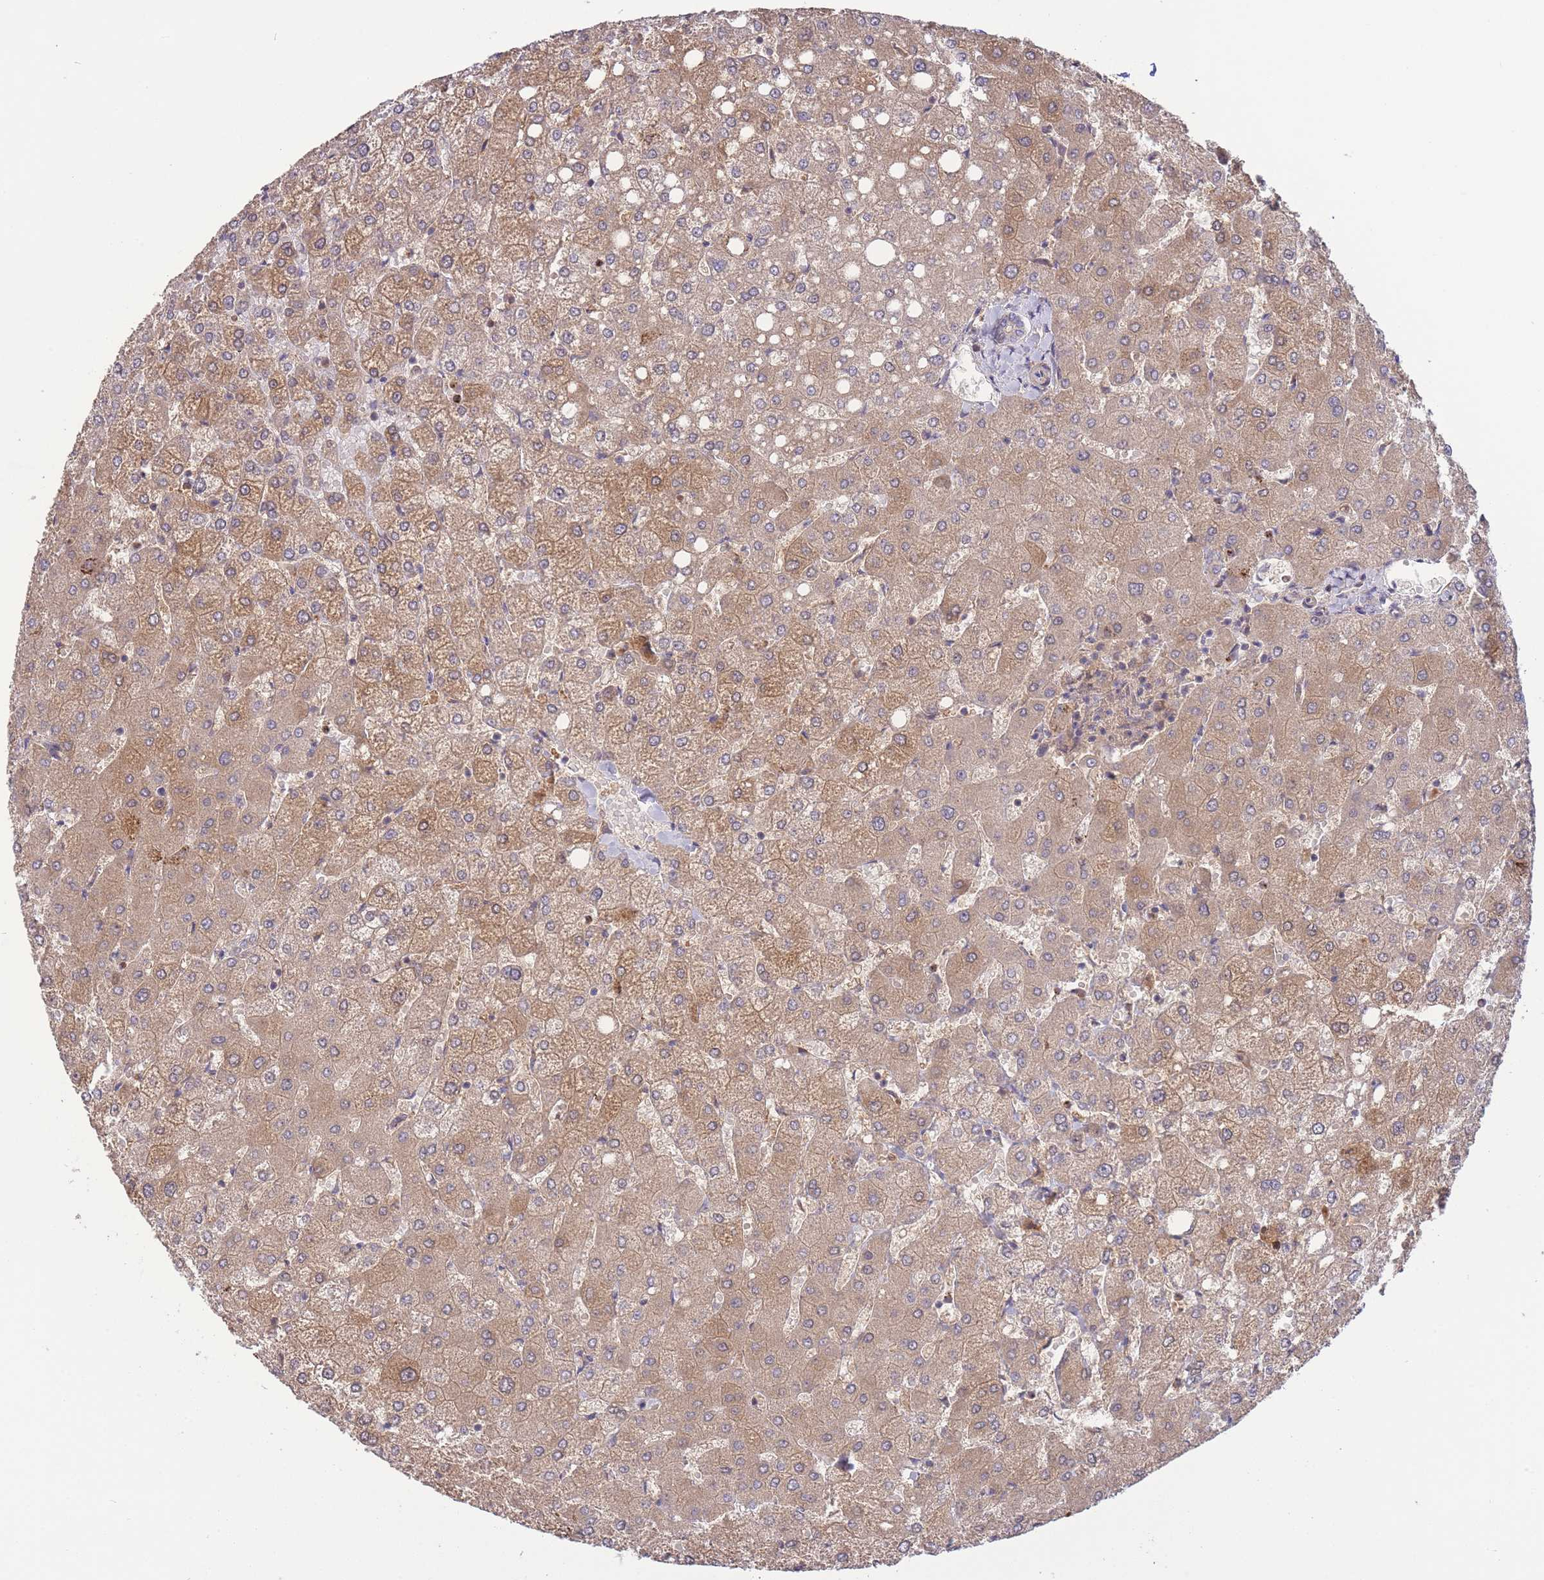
{"staining": {"intensity": "negative", "quantity": "none", "location": "none"}, "tissue": "liver", "cell_type": "Cholangiocytes", "image_type": "normal", "snomed": [{"axis": "morphology", "description": "Normal tissue, NOS"}, {"axis": "topography", "description": "Liver"}], "caption": "IHC micrograph of benign liver: liver stained with DAB (3,3'-diaminobenzidine) demonstrates no significant protein staining in cholangiocytes.", "gene": "ZNF304", "patient": {"sex": "female", "age": 54}}